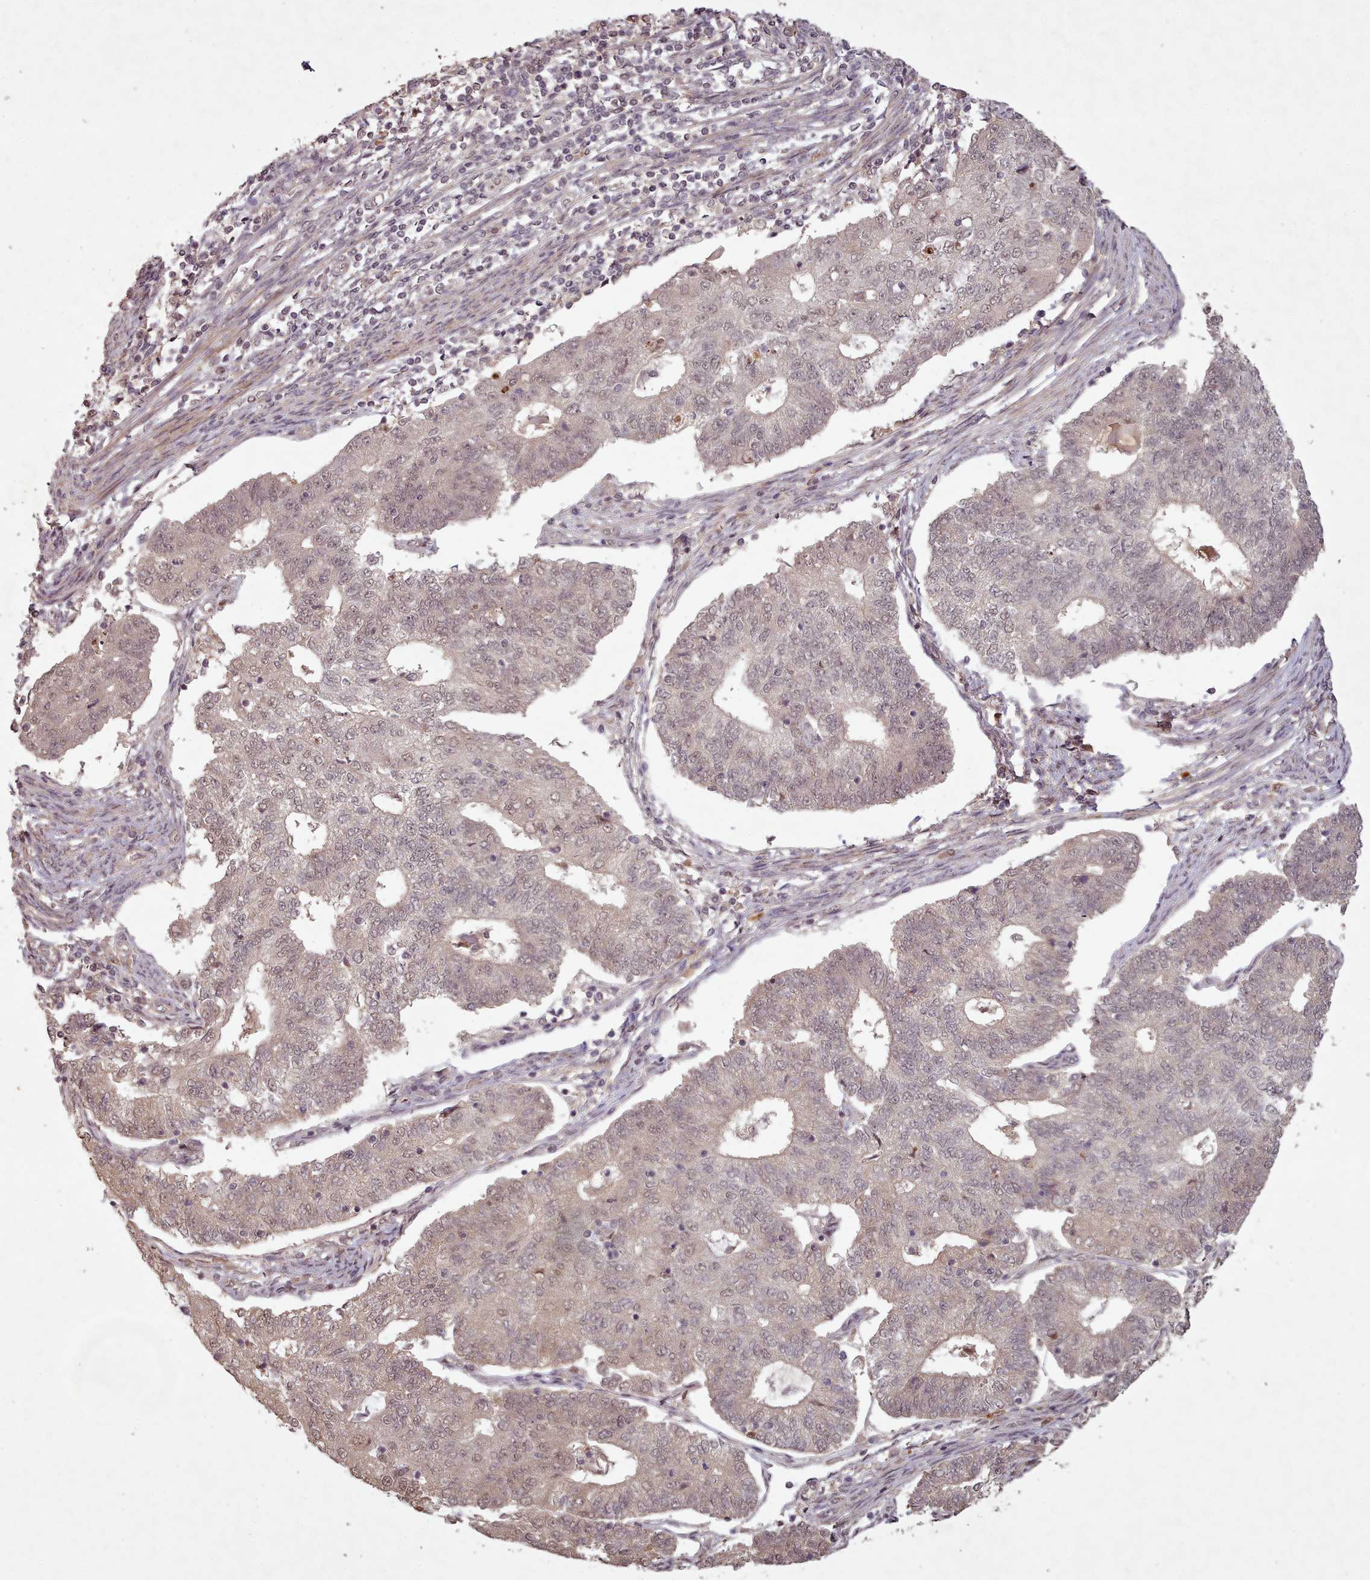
{"staining": {"intensity": "moderate", "quantity": "25%-75%", "location": "nuclear"}, "tissue": "endometrial cancer", "cell_type": "Tumor cells", "image_type": "cancer", "snomed": [{"axis": "morphology", "description": "Adenocarcinoma, NOS"}, {"axis": "topography", "description": "Endometrium"}], "caption": "Tumor cells display moderate nuclear positivity in about 25%-75% of cells in adenocarcinoma (endometrial).", "gene": "CDC6", "patient": {"sex": "female", "age": 56}}